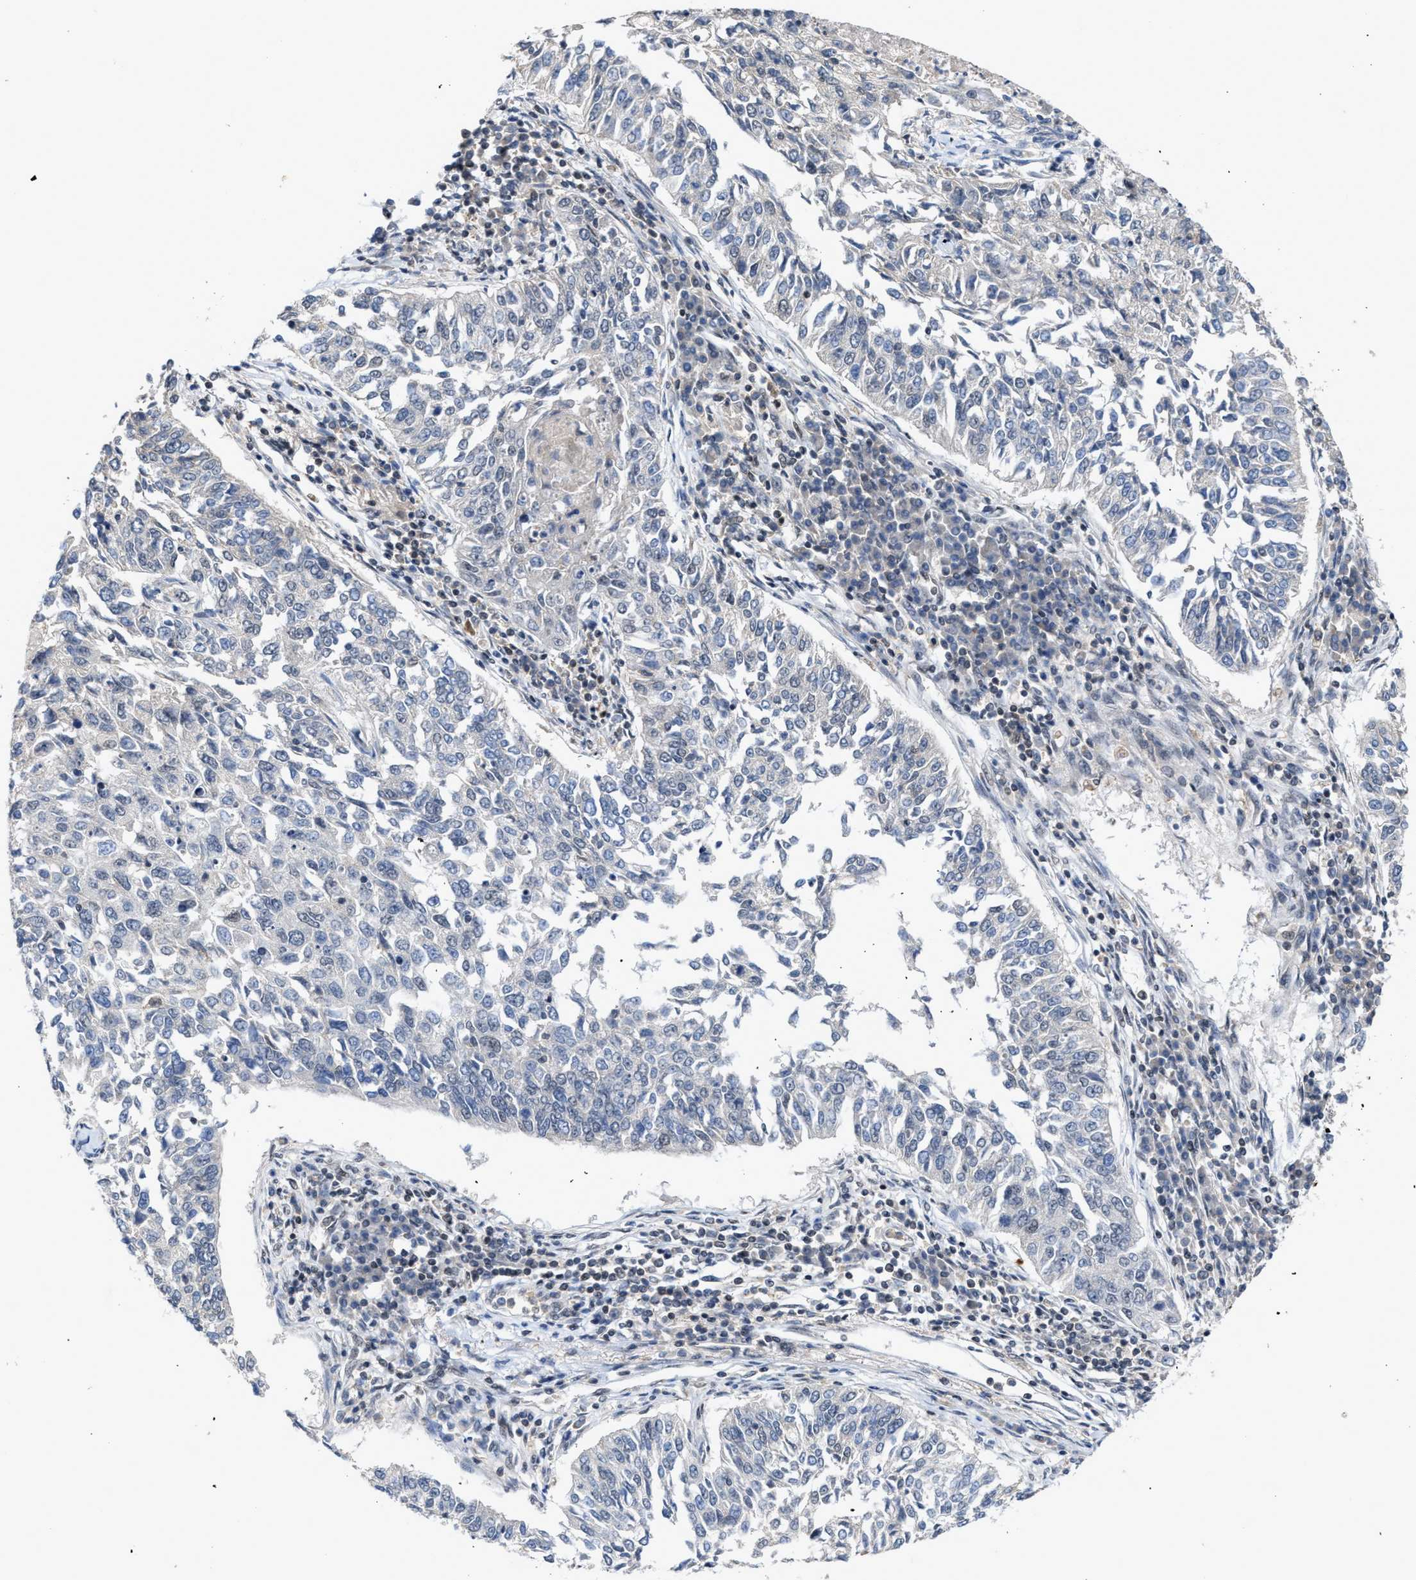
{"staining": {"intensity": "negative", "quantity": "none", "location": "none"}, "tissue": "lung cancer", "cell_type": "Tumor cells", "image_type": "cancer", "snomed": [{"axis": "morphology", "description": "Normal tissue, NOS"}, {"axis": "morphology", "description": "Squamous cell carcinoma, NOS"}, {"axis": "topography", "description": "Cartilage tissue"}, {"axis": "topography", "description": "Bronchus"}, {"axis": "topography", "description": "Lung"}], "caption": "This is an immunohistochemistry (IHC) micrograph of lung squamous cell carcinoma. There is no staining in tumor cells.", "gene": "FGD3", "patient": {"sex": "female", "age": 49}}